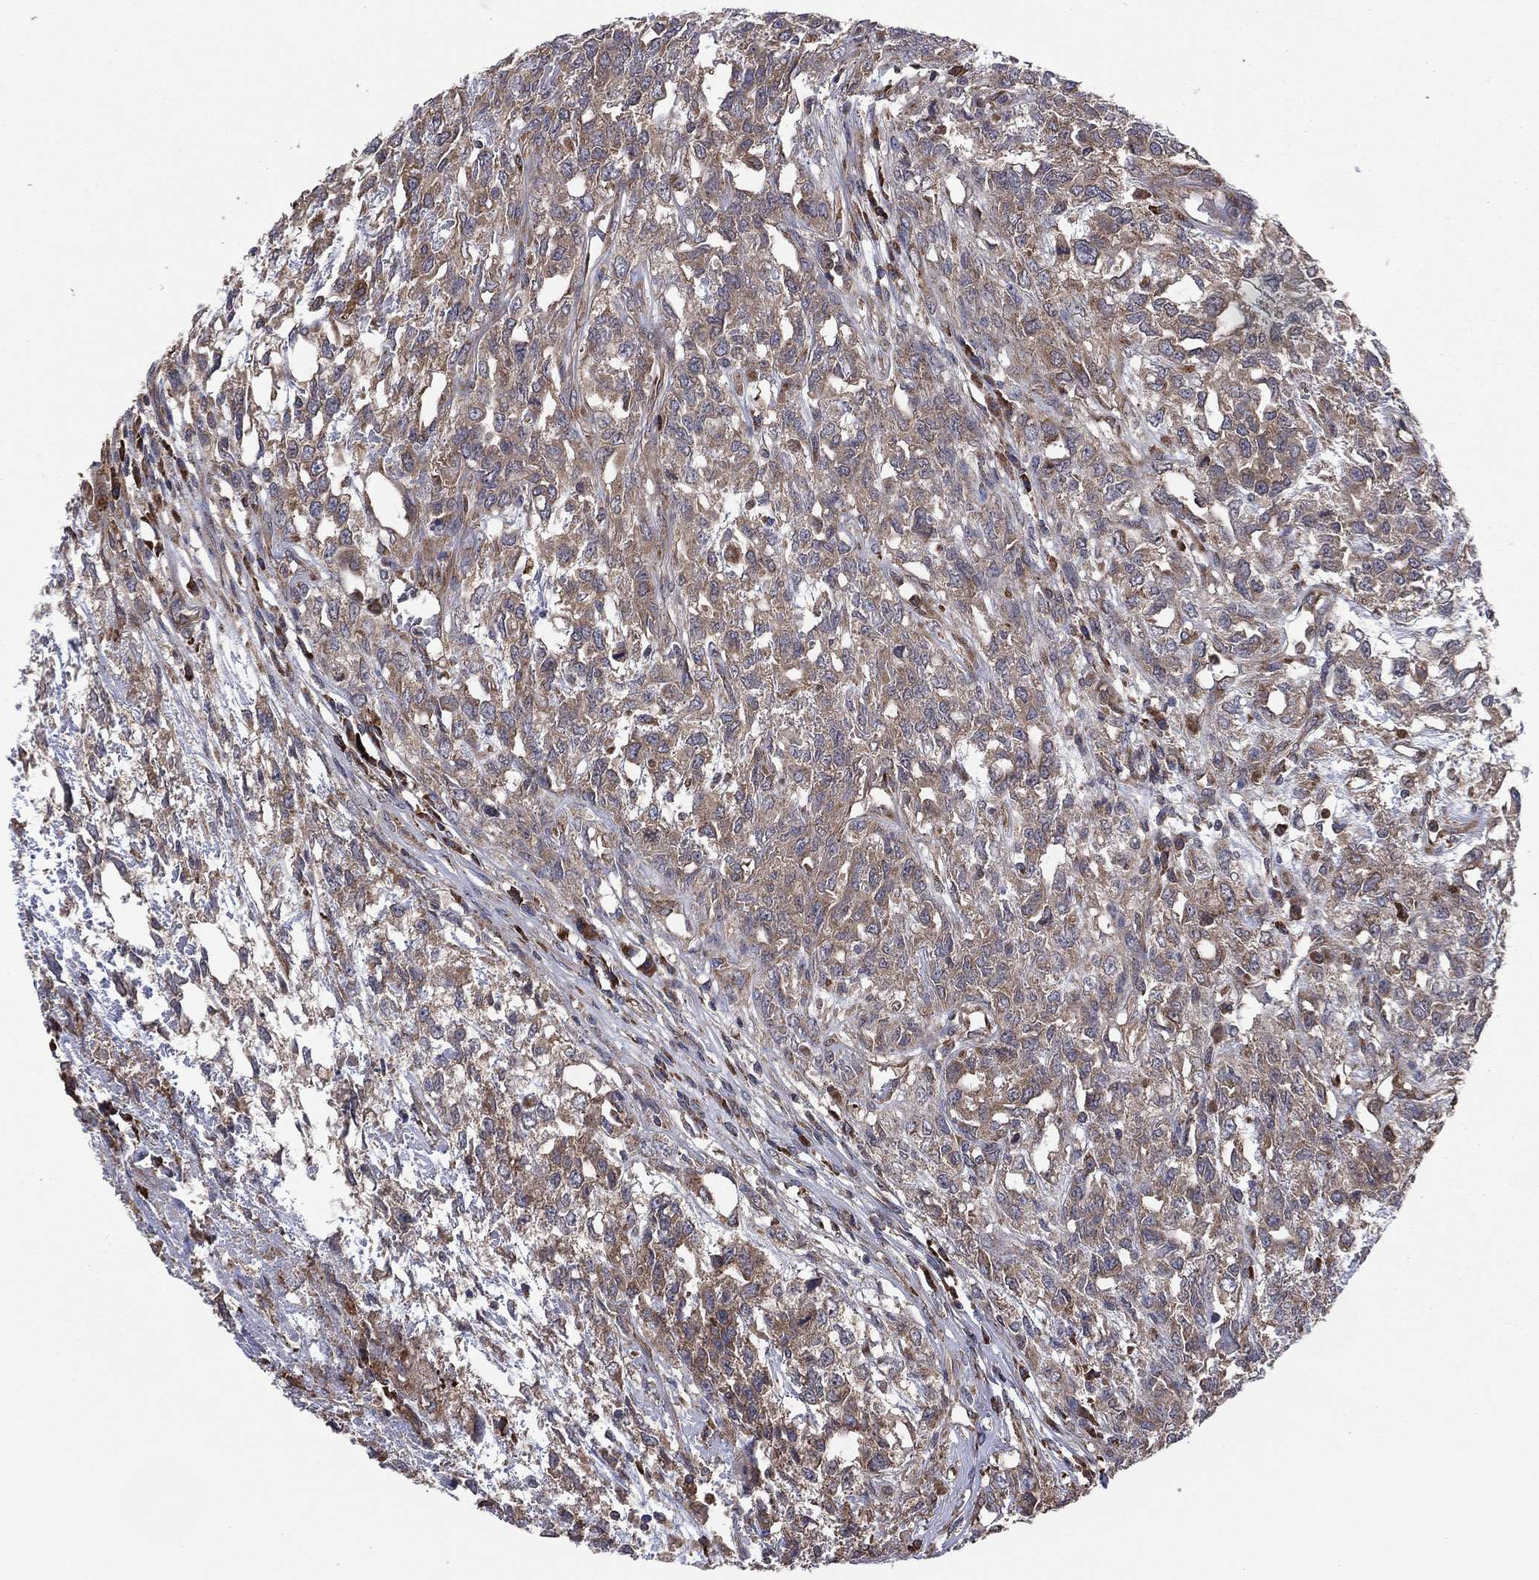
{"staining": {"intensity": "weak", "quantity": "25%-75%", "location": "cytoplasmic/membranous"}, "tissue": "testis cancer", "cell_type": "Tumor cells", "image_type": "cancer", "snomed": [{"axis": "morphology", "description": "Seminoma, NOS"}, {"axis": "topography", "description": "Testis"}], "caption": "Immunohistochemical staining of testis cancer (seminoma) exhibits low levels of weak cytoplasmic/membranous expression in about 25%-75% of tumor cells.", "gene": "C2orf76", "patient": {"sex": "male", "age": 52}}